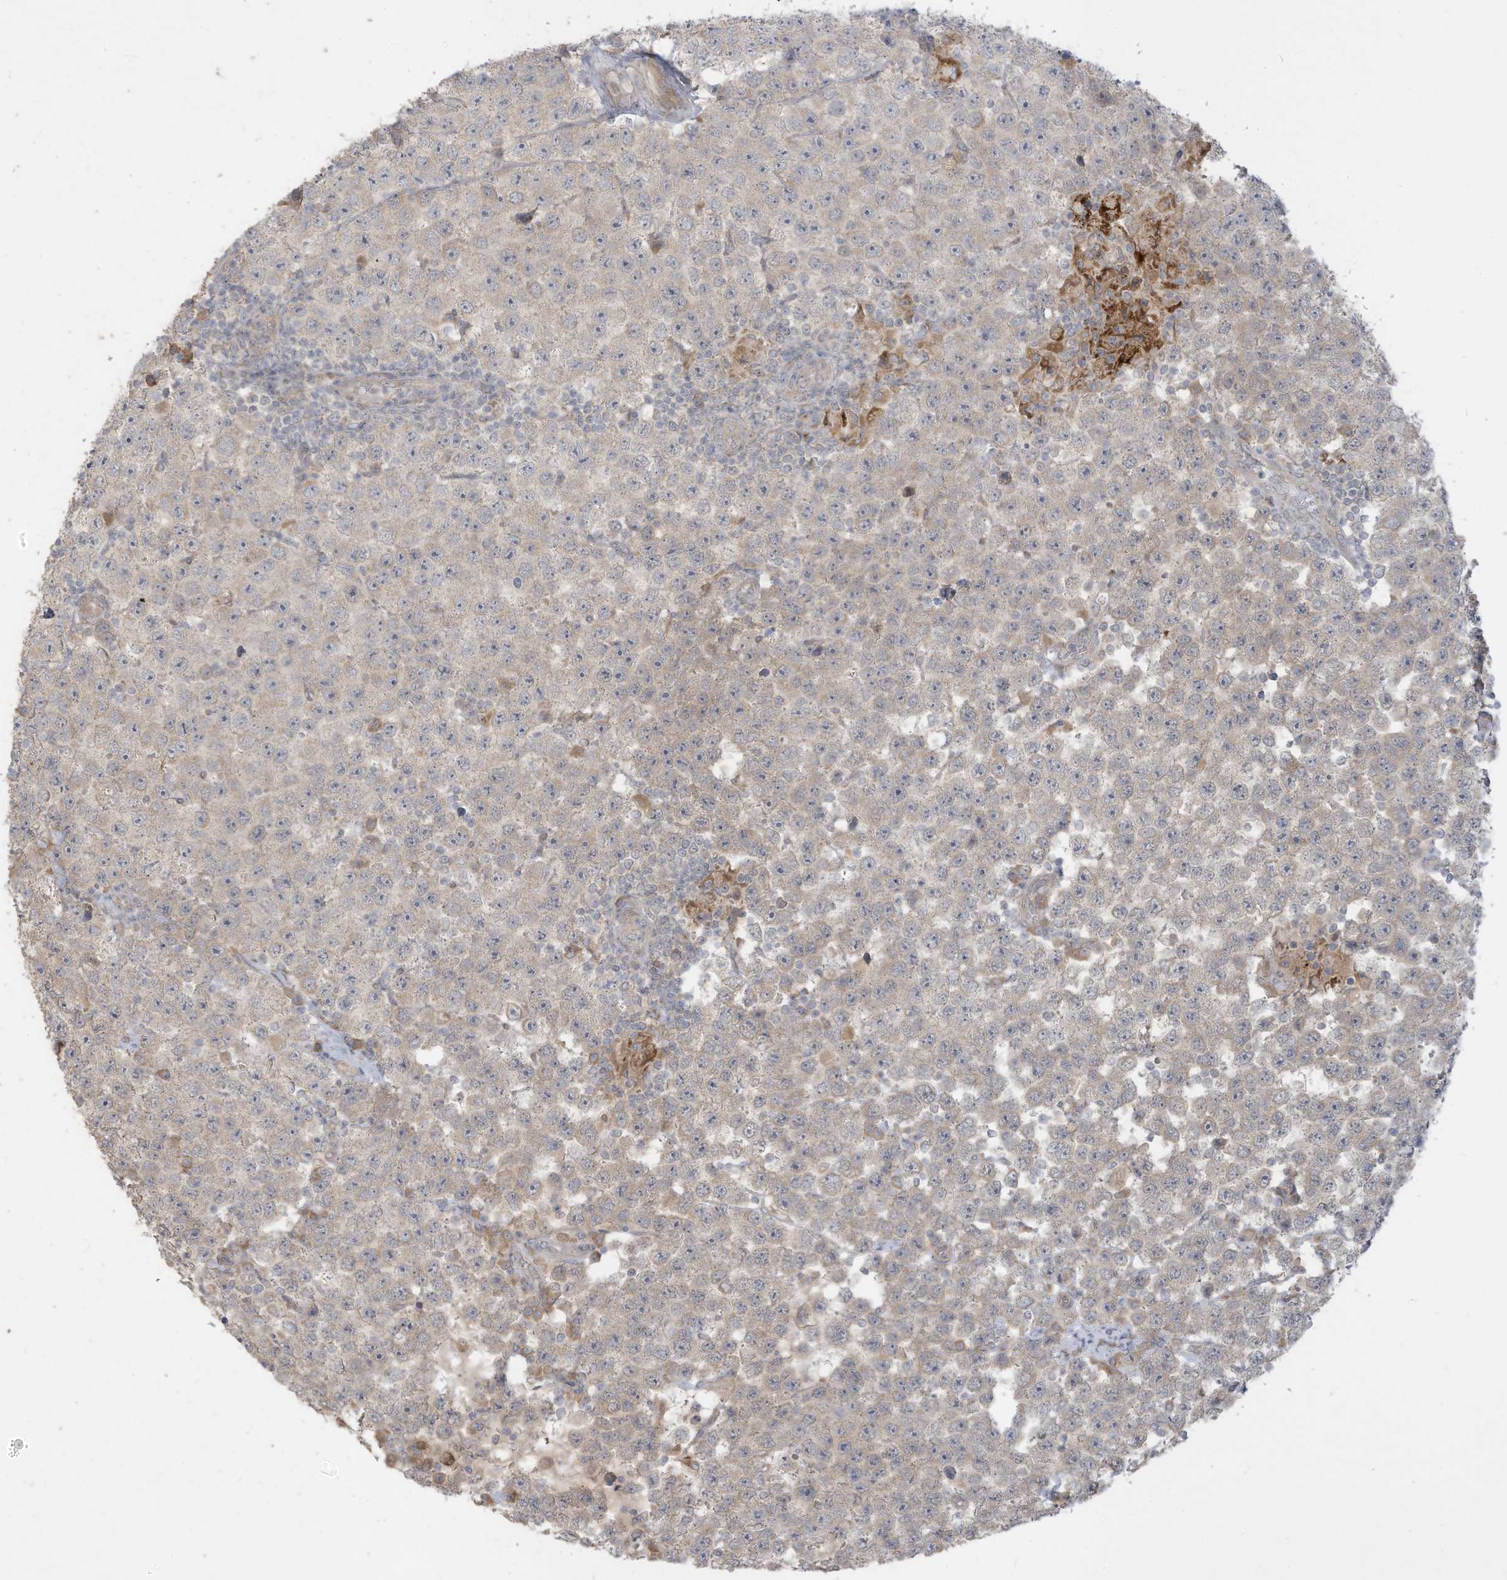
{"staining": {"intensity": "weak", "quantity": "25%-75%", "location": "cytoplasmic/membranous"}, "tissue": "testis cancer", "cell_type": "Tumor cells", "image_type": "cancer", "snomed": [{"axis": "morphology", "description": "Seminoma, NOS"}, {"axis": "topography", "description": "Testis"}], "caption": "Immunohistochemistry staining of testis cancer, which displays low levels of weak cytoplasmic/membranous expression in approximately 25%-75% of tumor cells indicating weak cytoplasmic/membranous protein staining. The staining was performed using DAB (brown) for protein detection and nuclei were counterstained in hematoxylin (blue).", "gene": "MAGIX", "patient": {"sex": "male", "age": 28}}